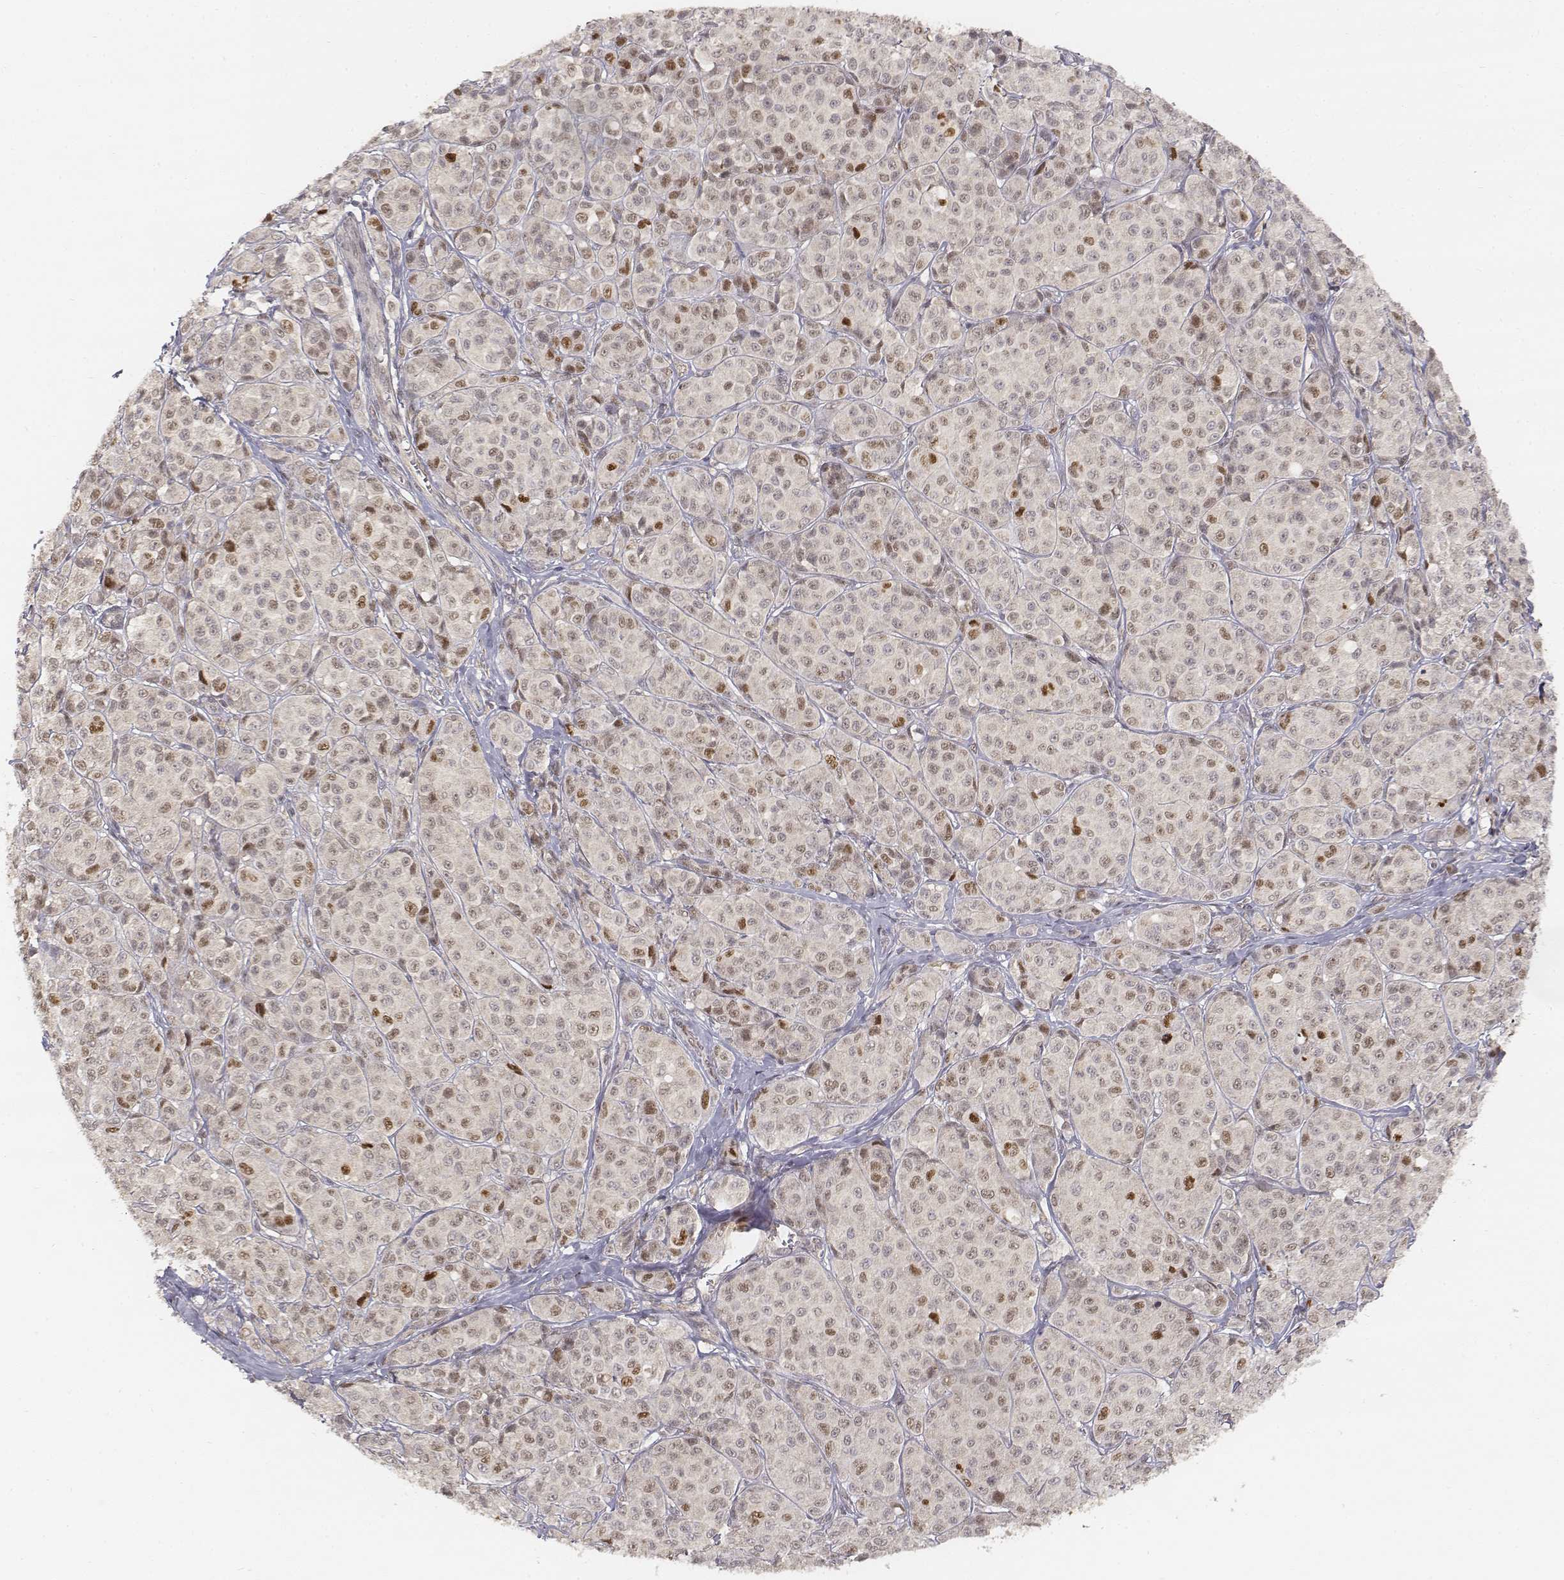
{"staining": {"intensity": "strong", "quantity": "<25%", "location": "nuclear"}, "tissue": "melanoma", "cell_type": "Tumor cells", "image_type": "cancer", "snomed": [{"axis": "morphology", "description": "Malignant melanoma, NOS"}, {"axis": "topography", "description": "Skin"}], "caption": "Immunohistochemistry image of melanoma stained for a protein (brown), which demonstrates medium levels of strong nuclear staining in approximately <25% of tumor cells.", "gene": "FANCD2", "patient": {"sex": "male", "age": 89}}